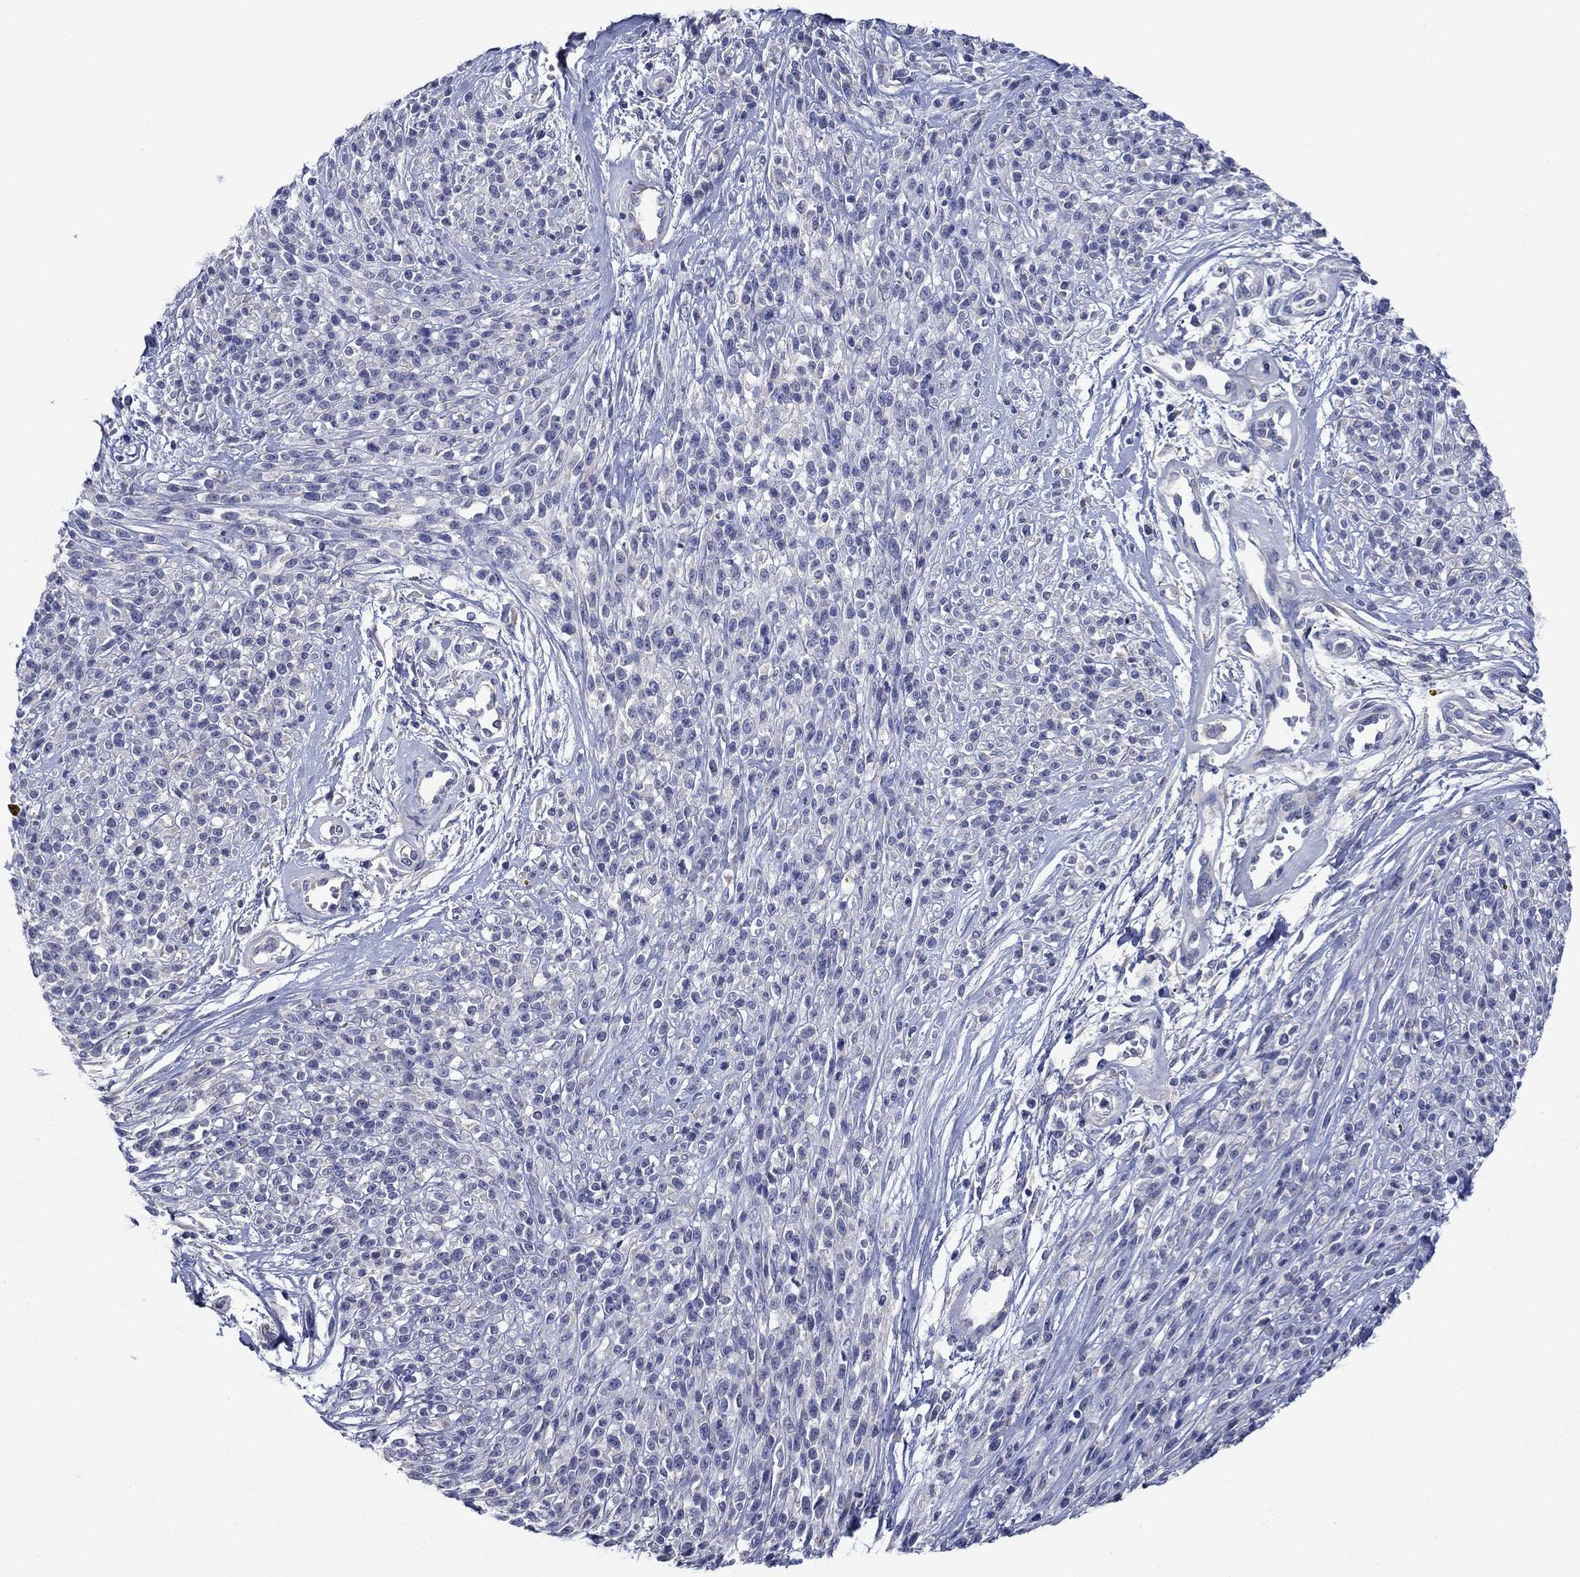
{"staining": {"intensity": "negative", "quantity": "none", "location": "none"}, "tissue": "melanoma", "cell_type": "Tumor cells", "image_type": "cancer", "snomed": [{"axis": "morphology", "description": "Malignant melanoma, NOS"}, {"axis": "topography", "description": "Skin"}, {"axis": "topography", "description": "Skin of trunk"}], "caption": "This is an IHC histopathology image of melanoma. There is no expression in tumor cells.", "gene": "SULT2B1", "patient": {"sex": "male", "age": 74}}